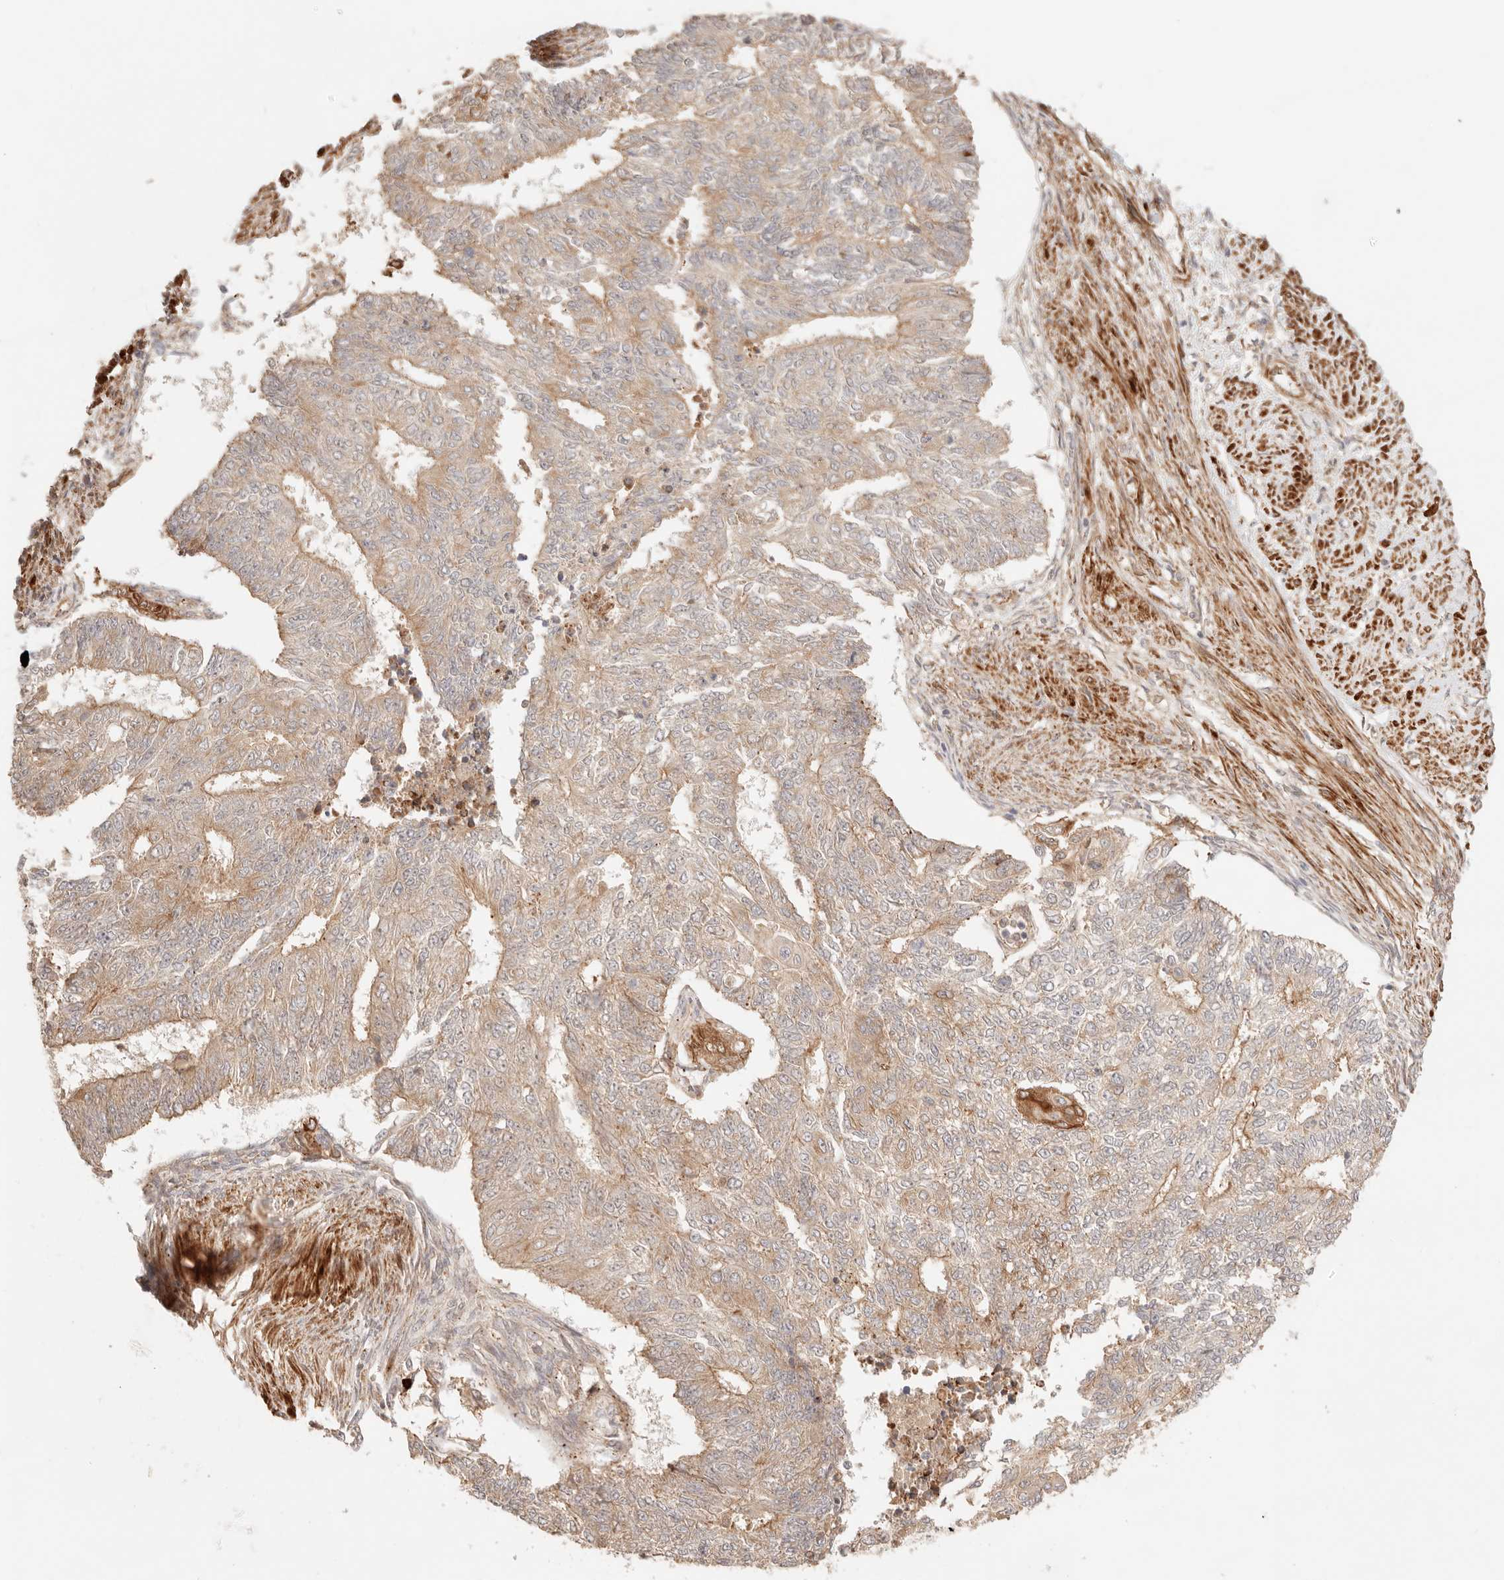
{"staining": {"intensity": "moderate", "quantity": ">75%", "location": "cytoplasmic/membranous"}, "tissue": "endometrial cancer", "cell_type": "Tumor cells", "image_type": "cancer", "snomed": [{"axis": "morphology", "description": "Adenocarcinoma, NOS"}, {"axis": "topography", "description": "Endometrium"}], "caption": "Immunohistochemical staining of endometrial cancer displays medium levels of moderate cytoplasmic/membranous protein staining in about >75% of tumor cells.", "gene": "IL1R2", "patient": {"sex": "female", "age": 32}}